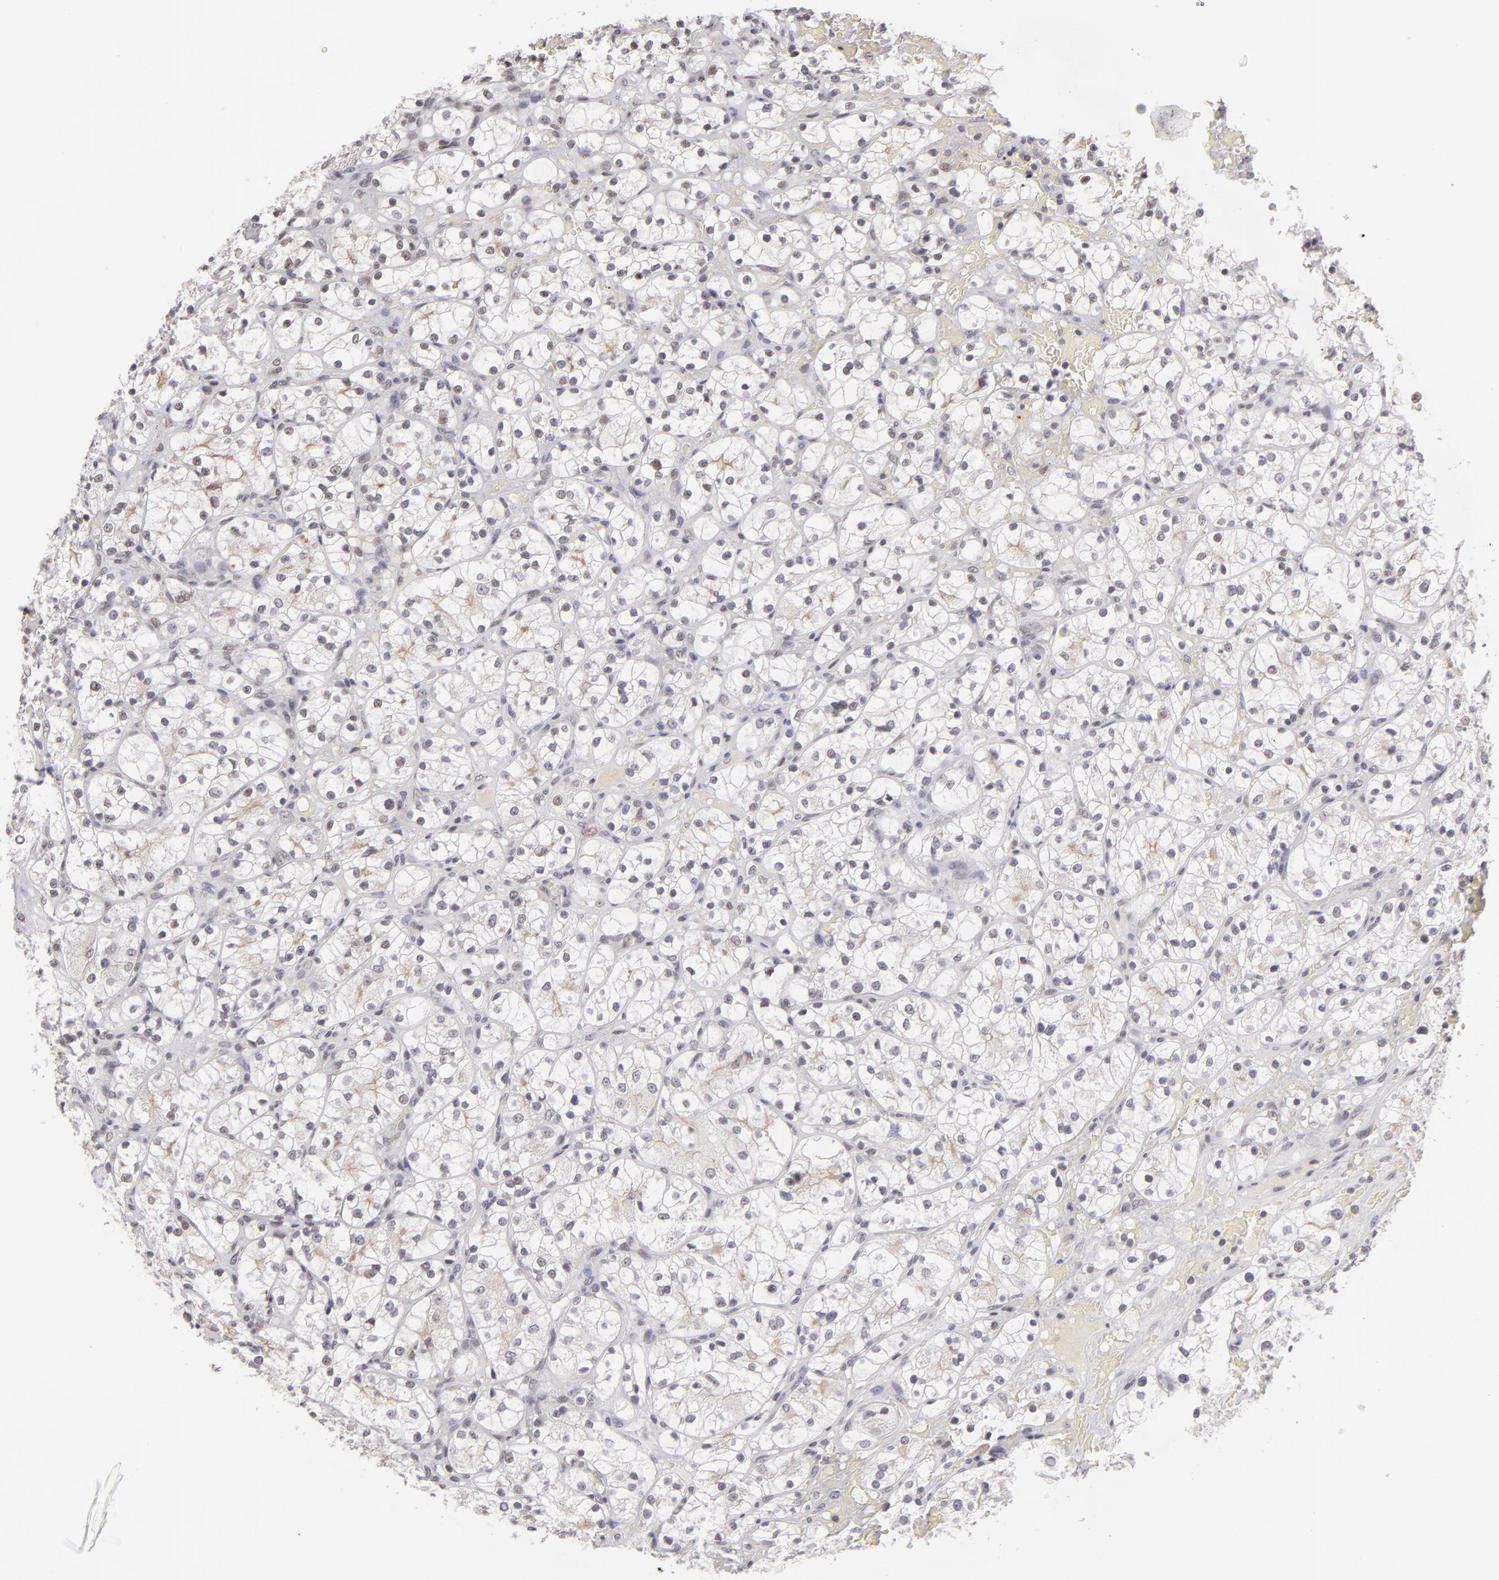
{"staining": {"intensity": "negative", "quantity": "none", "location": "none"}, "tissue": "renal cancer", "cell_type": "Tumor cells", "image_type": "cancer", "snomed": [{"axis": "morphology", "description": "Adenocarcinoma, NOS"}, {"axis": "topography", "description": "Kidney"}], "caption": "DAB (3,3'-diaminobenzidine) immunohistochemical staining of human renal cancer (adenocarcinoma) shows no significant staining in tumor cells.", "gene": "RARB", "patient": {"sex": "female", "age": 60}}